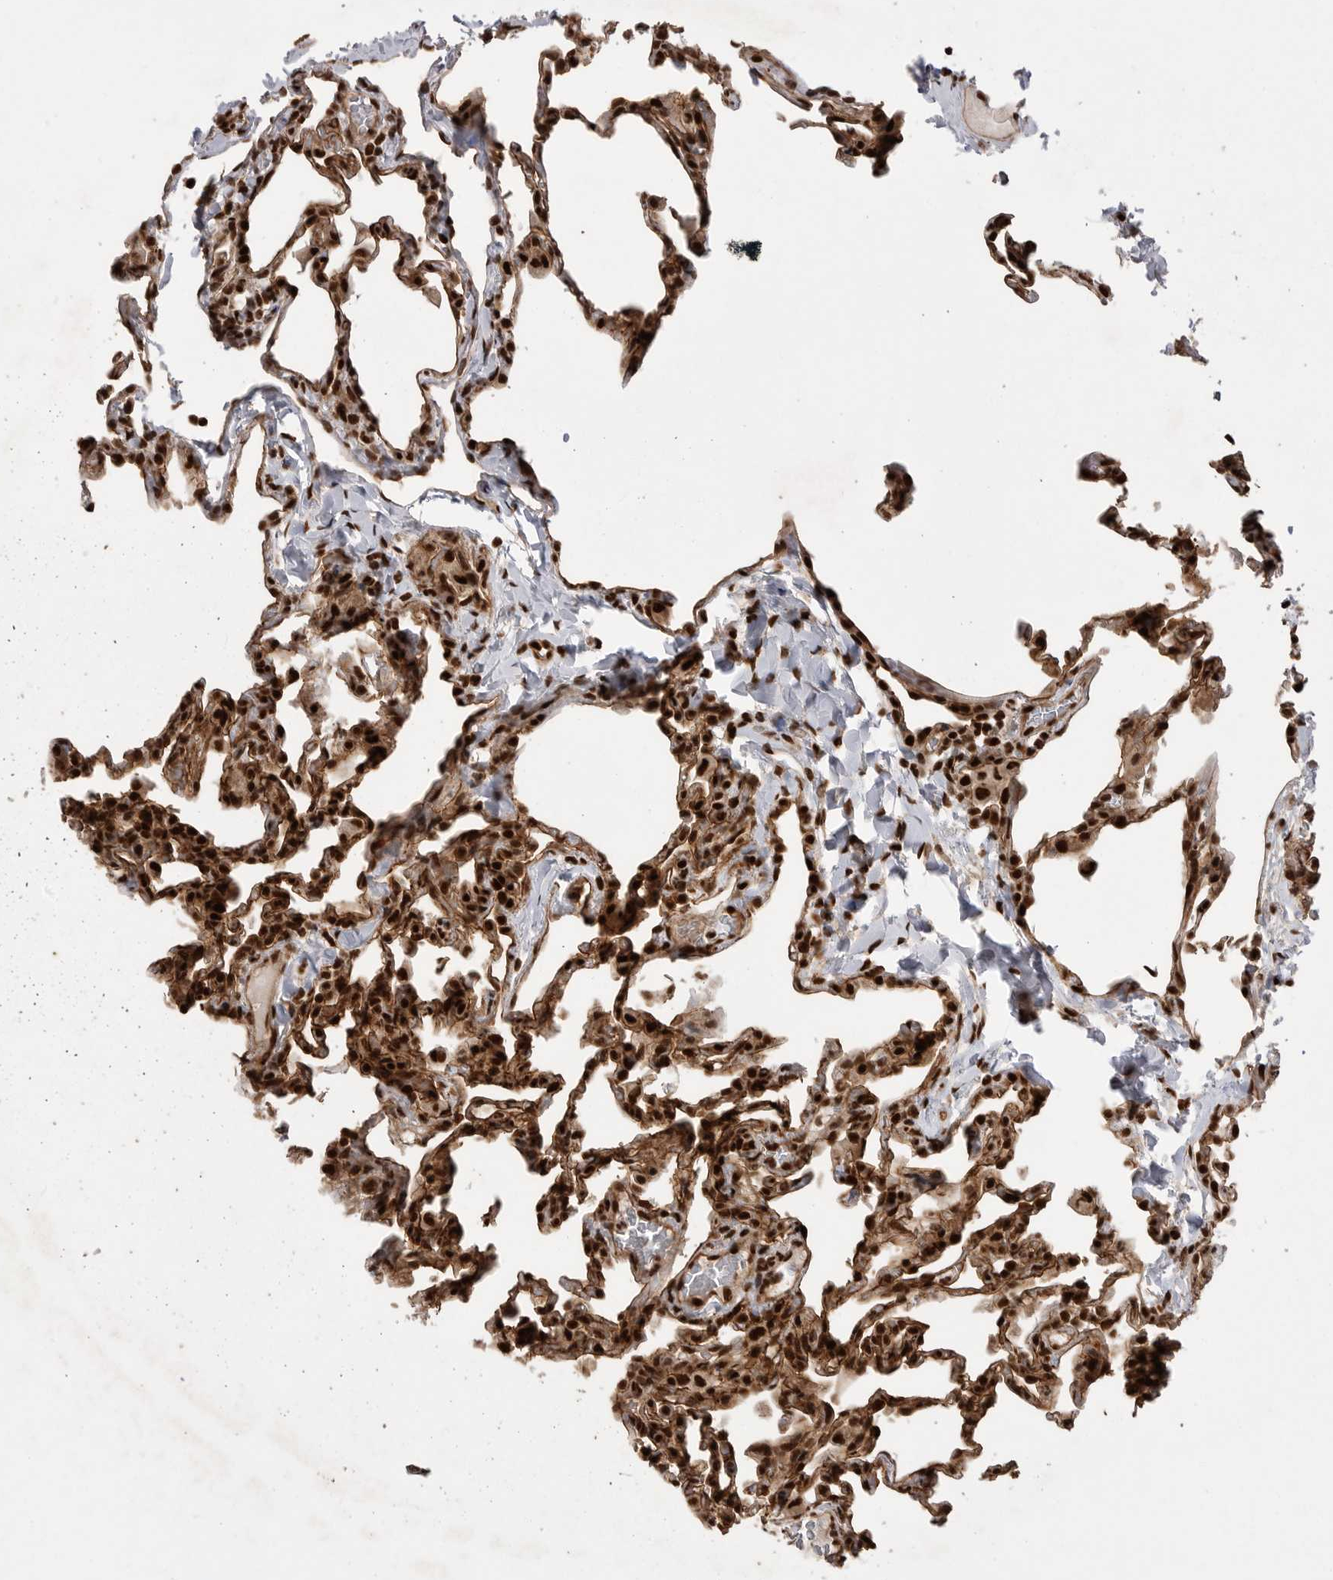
{"staining": {"intensity": "strong", "quantity": ">75%", "location": "nuclear"}, "tissue": "lung", "cell_type": "Alveolar cells", "image_type": "normal", "snomed": [{"axis": "morphology", "description": "Normal tissue, NOS"}, {"axis": "topography", "description": "Lung"}], "caption": "Alveolar cells demonstrate high levels of strong nuclear expression in about >75% of cells in benign lung. (Brightfield microscopy of DAB IHC at high magnification).", "gene": "PPP1R8", "patient": {"sex": "male", "age": 20}}